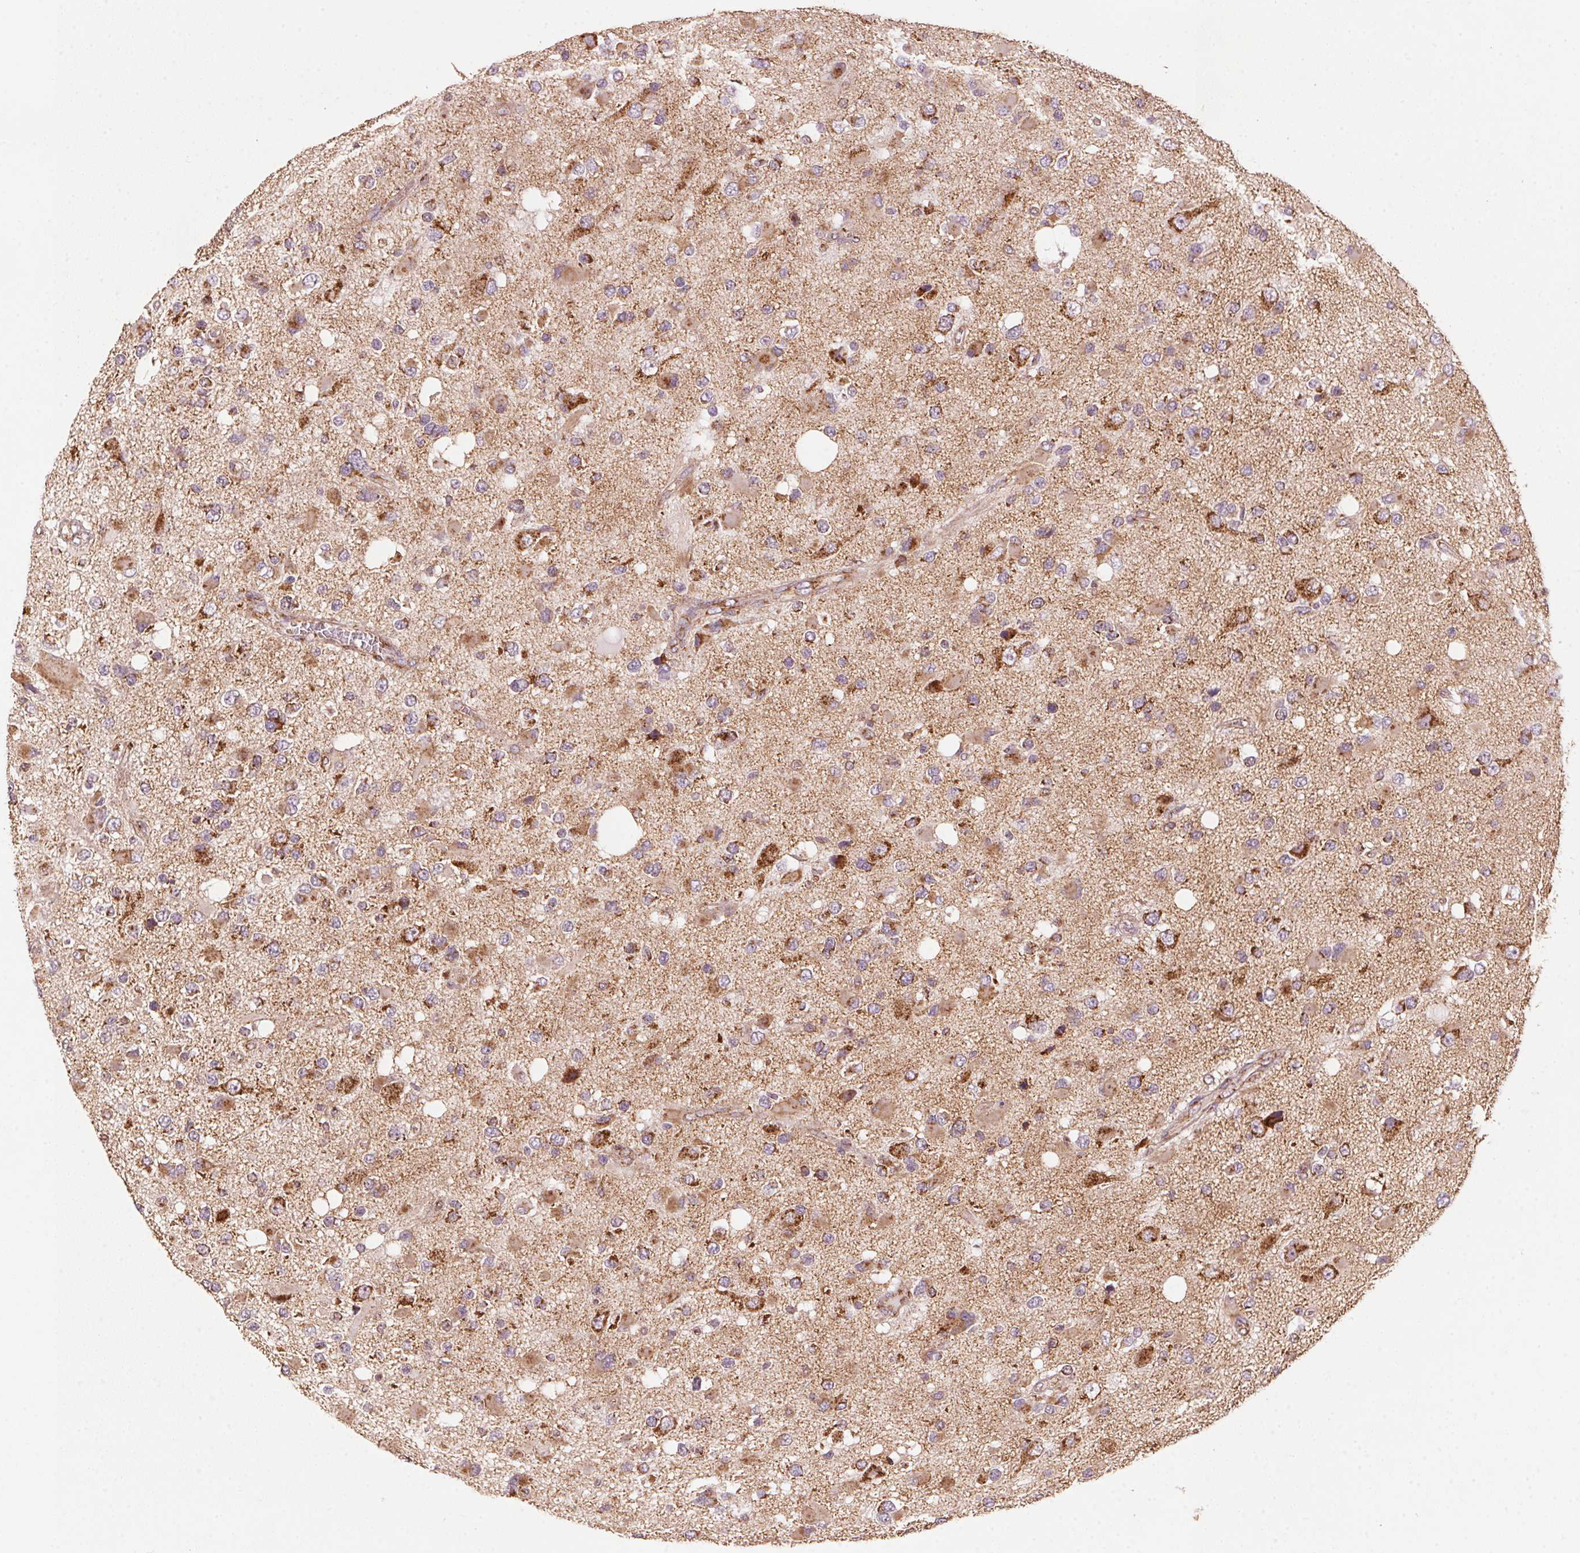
{"staining": {"intensity": "moderate", "quantity": ">75%", "location": "cytoplasmic/membranous"}, "tissue": "glioma", "cell_type": "Tumor cells", "image_type": "cancer", "snomed": [{"axis": "morphology", "description": "Glioma, malignant, High grade"}, {"axis": "topography", "description": "Brain"}], "caption": "IHC image of neoplastic tissue: malignant glioma (high-grade) stained using immunohistochemistry (IHC) reveals medium levels of moderate protein expression localized specifically in the cytoplasmic/membranous of tumor cells, appearing as a cytoplasmic/membranous brown color.", "gene": "TOMM70", "patient": {"sex": "male", "age": 53}}